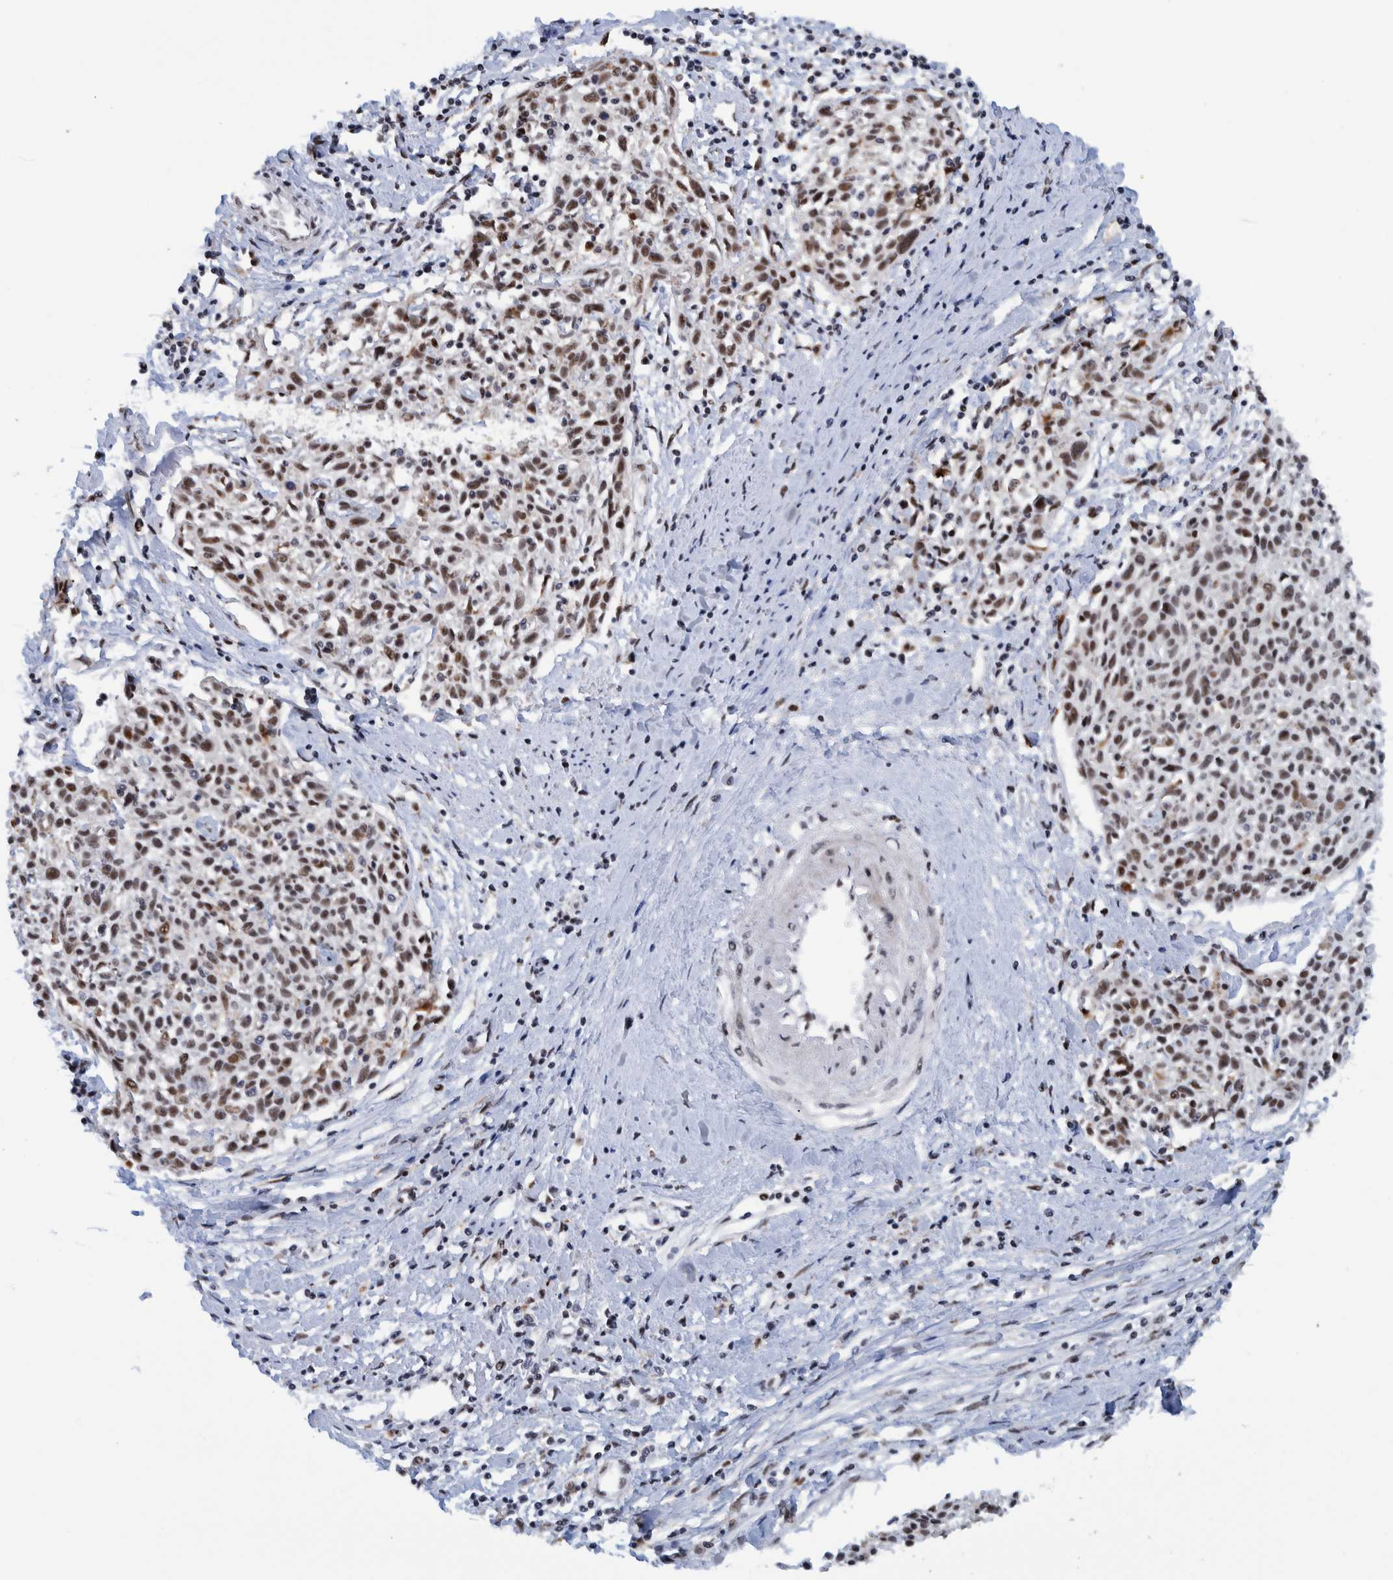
{"staining": {"intensity": "moderate", "quantity": ">75%", "location": "nuclear"}, "tissue": "cervical cancer", "cell_type": "Tumor cells", "image_type": "cancer", "snomed": [{"axis": "morphology", "description": "Squamous cell carcinoma, NOS"}, {"axis": "topography", "description": "Cervix"}], "caption": "Squamous cell carcinoma (cervical) stained with a brown dye shows moderate nuclear positive positivity in approximately >75% of tumor cells.", "gene": "EFTUD2", "patient": {"sex": "female", "age": 51}}